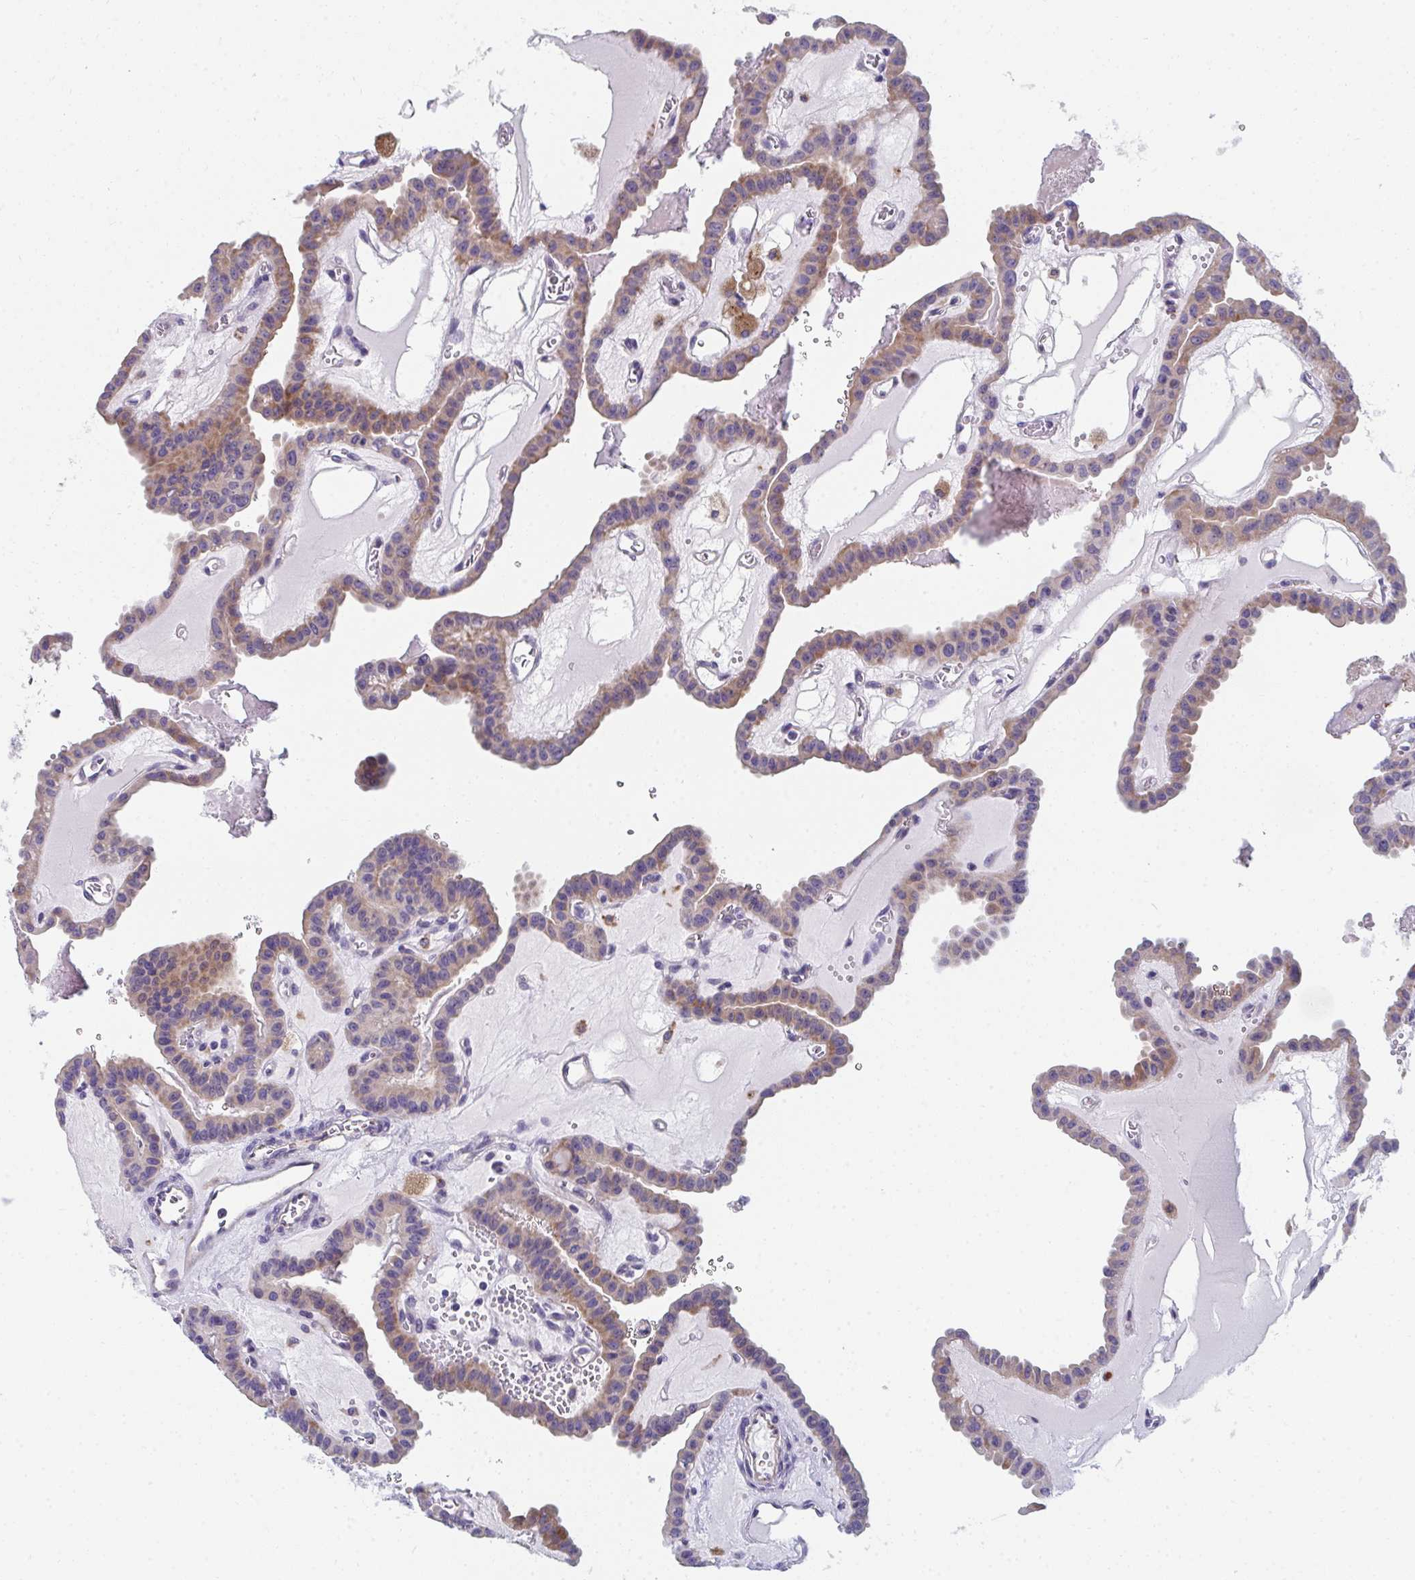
{"staining": {"intensity": "moderate", "quantity": "25%-75%", "location": "cytoplasmic/membranous"}, "tissue": "thyroid cancer", "cell_type": "Tumor cells", "image_type": "cancer", "snomed": [{"axis": "morphology", "description": "Papillary adenocarcinoma, NOS"}, {"axis": "topography", "description": "Thyroid gland"}], "caption": "Immunohistochemical staining of human papillary adenocarcinoma (thyroid) demonstrates medium levels of moderate cytoplasmic/membranous expression in approximately 25%-75% of tumor cells.", "gene": "EIF1AD", "patient": {"sex": "male", "age": 87}}